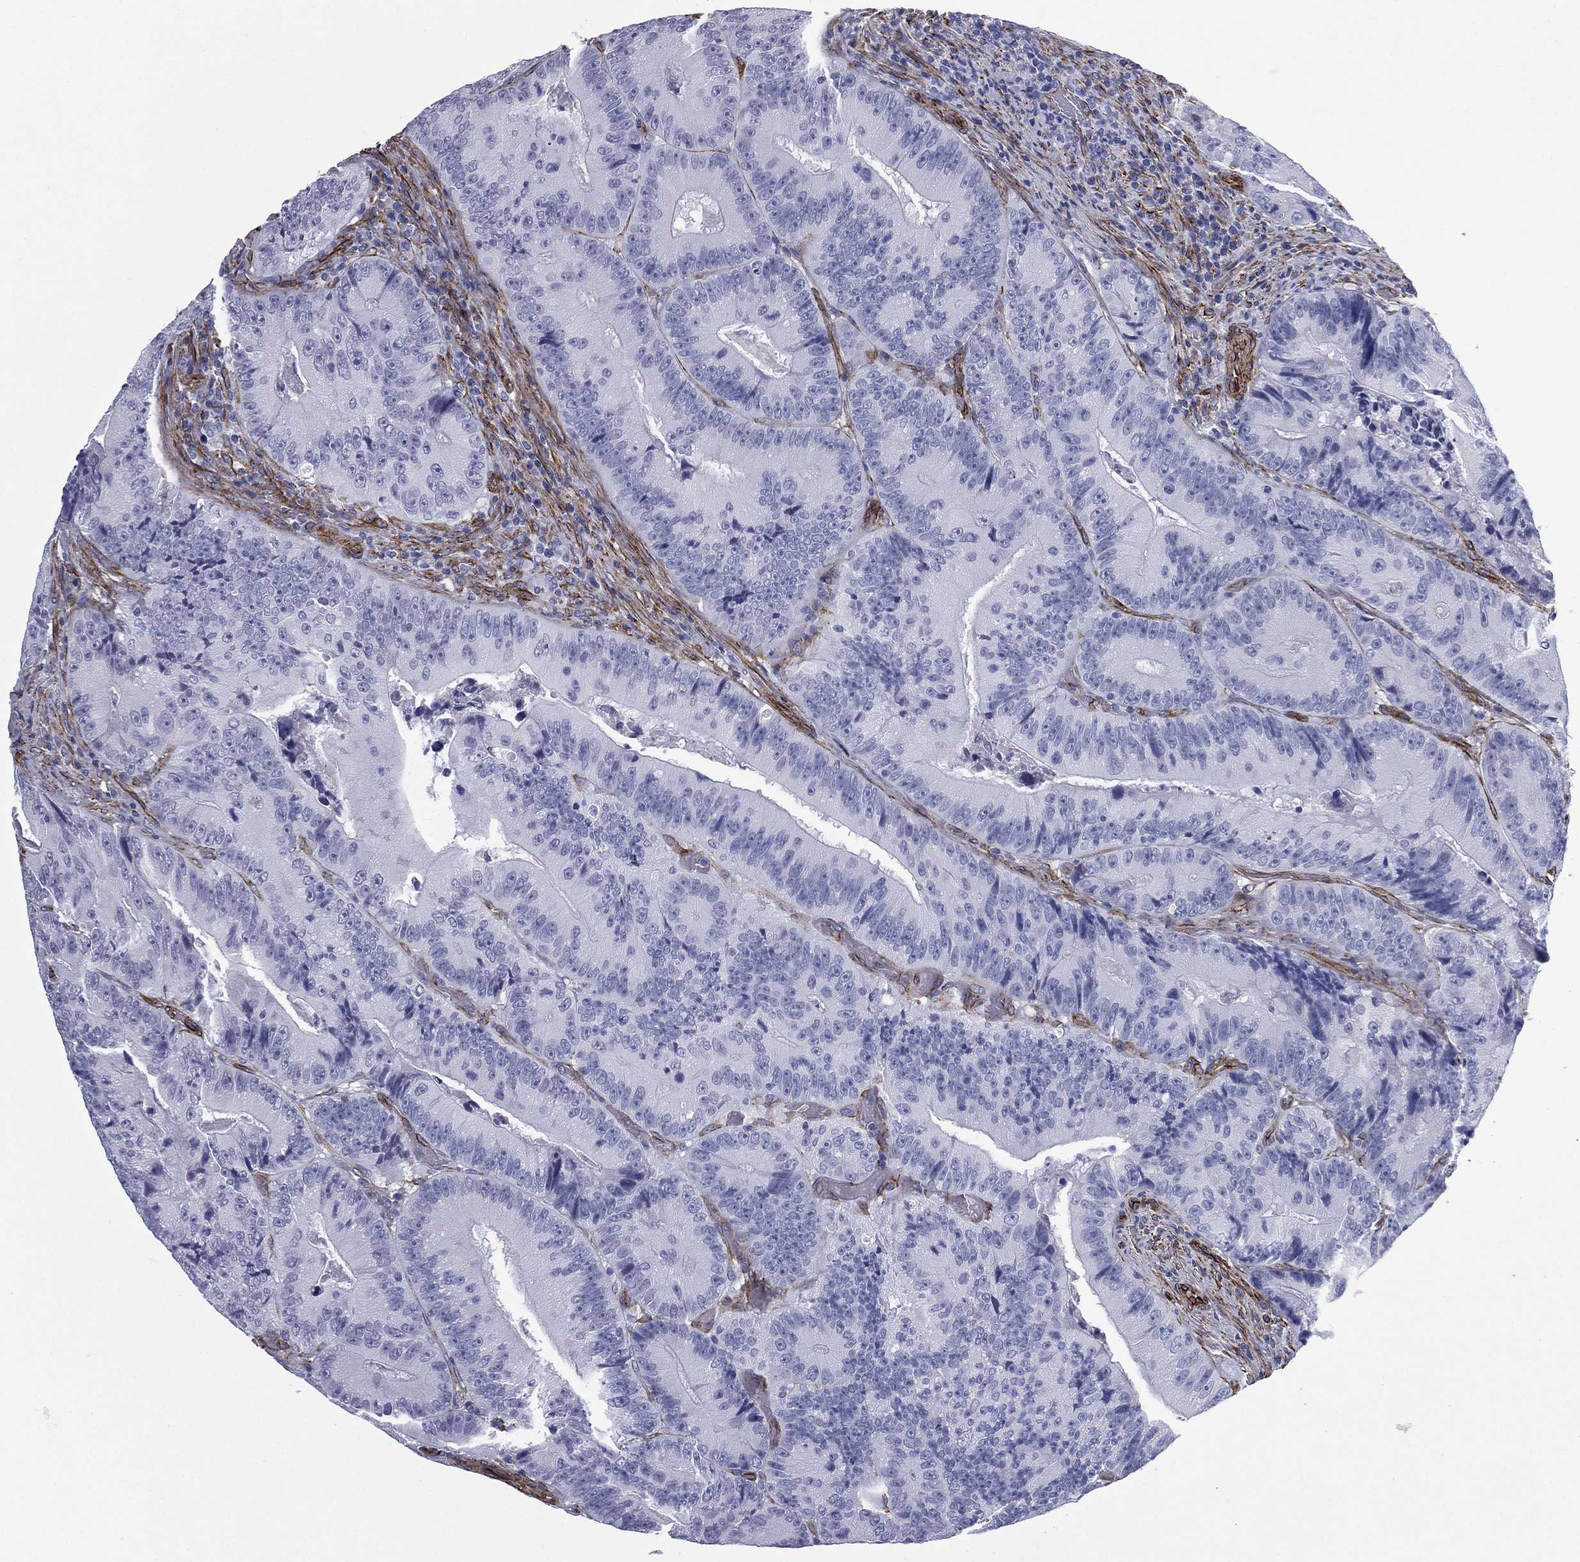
{"staining": {"intensity": "negative", "quantity": "none", "location": "none"}, "tissue": "colorectal cancer", "cell_type": "Tumor cells", "image_type": "cancer", "snomed": [{"axis": "morphology", "description": "Adenocarcinoma, NOS"}, {"axis": "topography", "description": "Colon"}], "caption": "Immunohistochemistry (IHC) of human adenocarcinoma (colorectal) reveals no expression in tumor cells. The staining was performed using DAB to visualize the protein expression in brown, while the nuclei were stained in blue with hematoxylin (Magnification: 20x).", "gene": "CAVIN3", "patient": {"sex": "female", "age": 86}}